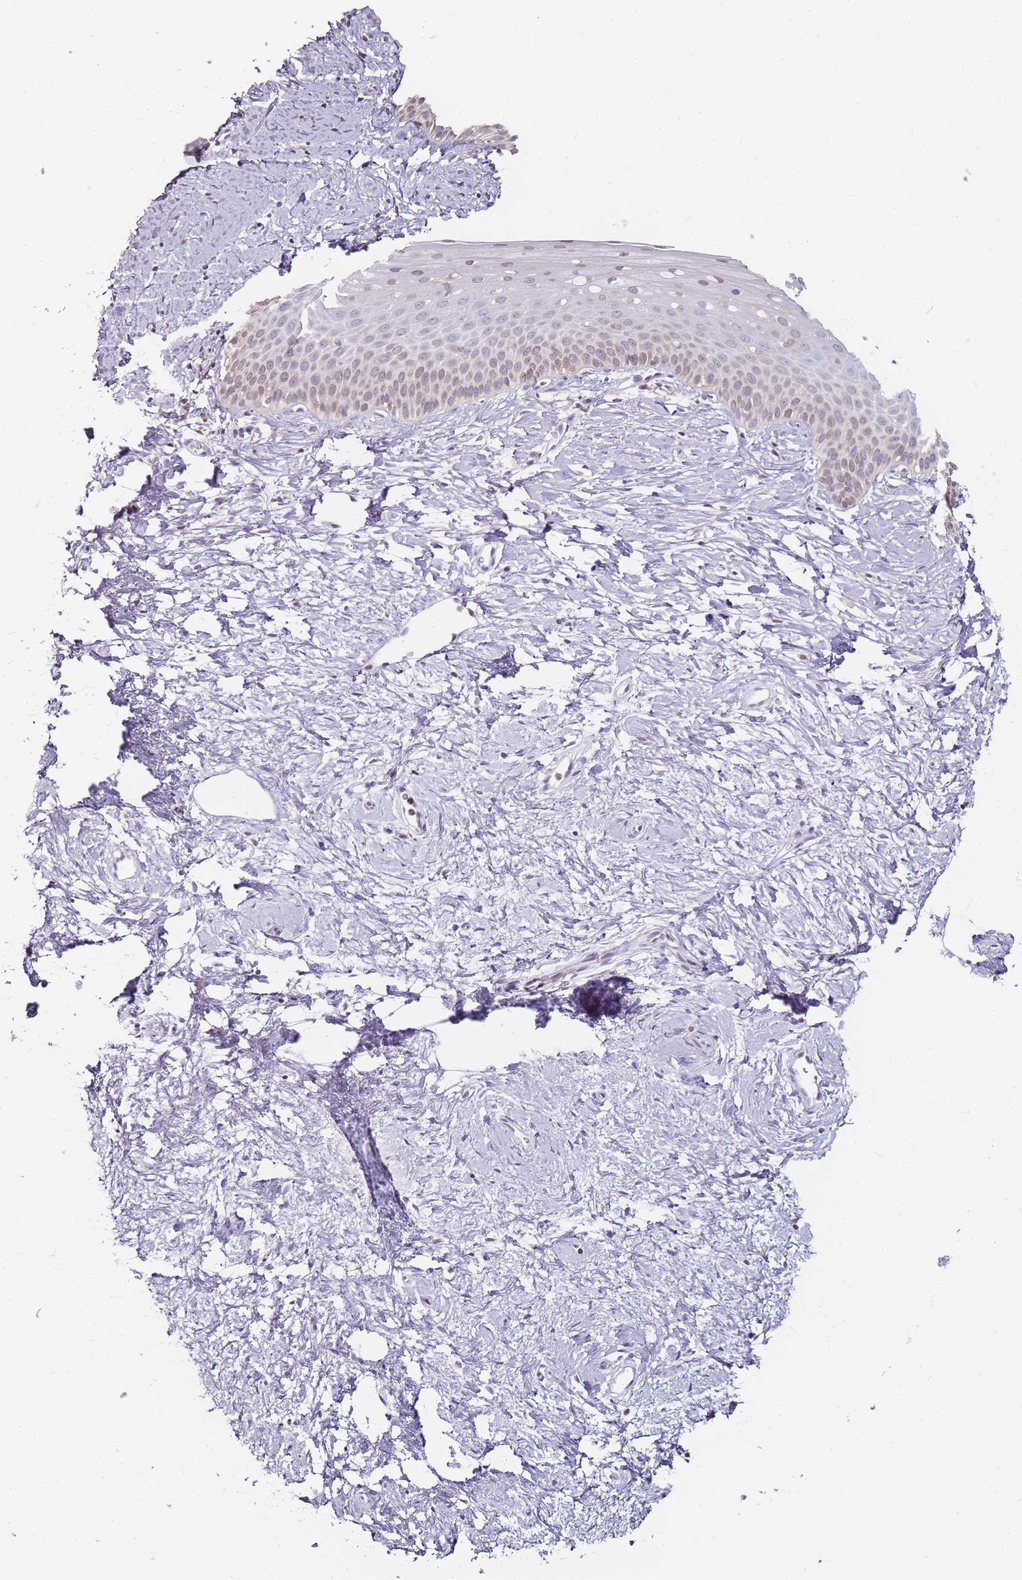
{"staining": {"intensity": "negative", "quantity": "none", "location": "none"}, "tissue": "cervix", "cell_type": "Glandular cells", "image_type": "normal", "snomed": [{"axis": "morphology", "description": "Normal tissue, NOS"}, {"axis": "topography", "description": "Cervix"}], "caption": "A high-resolution image shows immunohistochemistry staining of benign cervix, which displays no significant positivity in glandular cells. (Stains: DAB IHC with hematoxylin counter stain, Microscopy: brightfield microscopy at high magnification).", "gene": "JAKMIP1", "patient": {"sex": "female", "age": 57}}